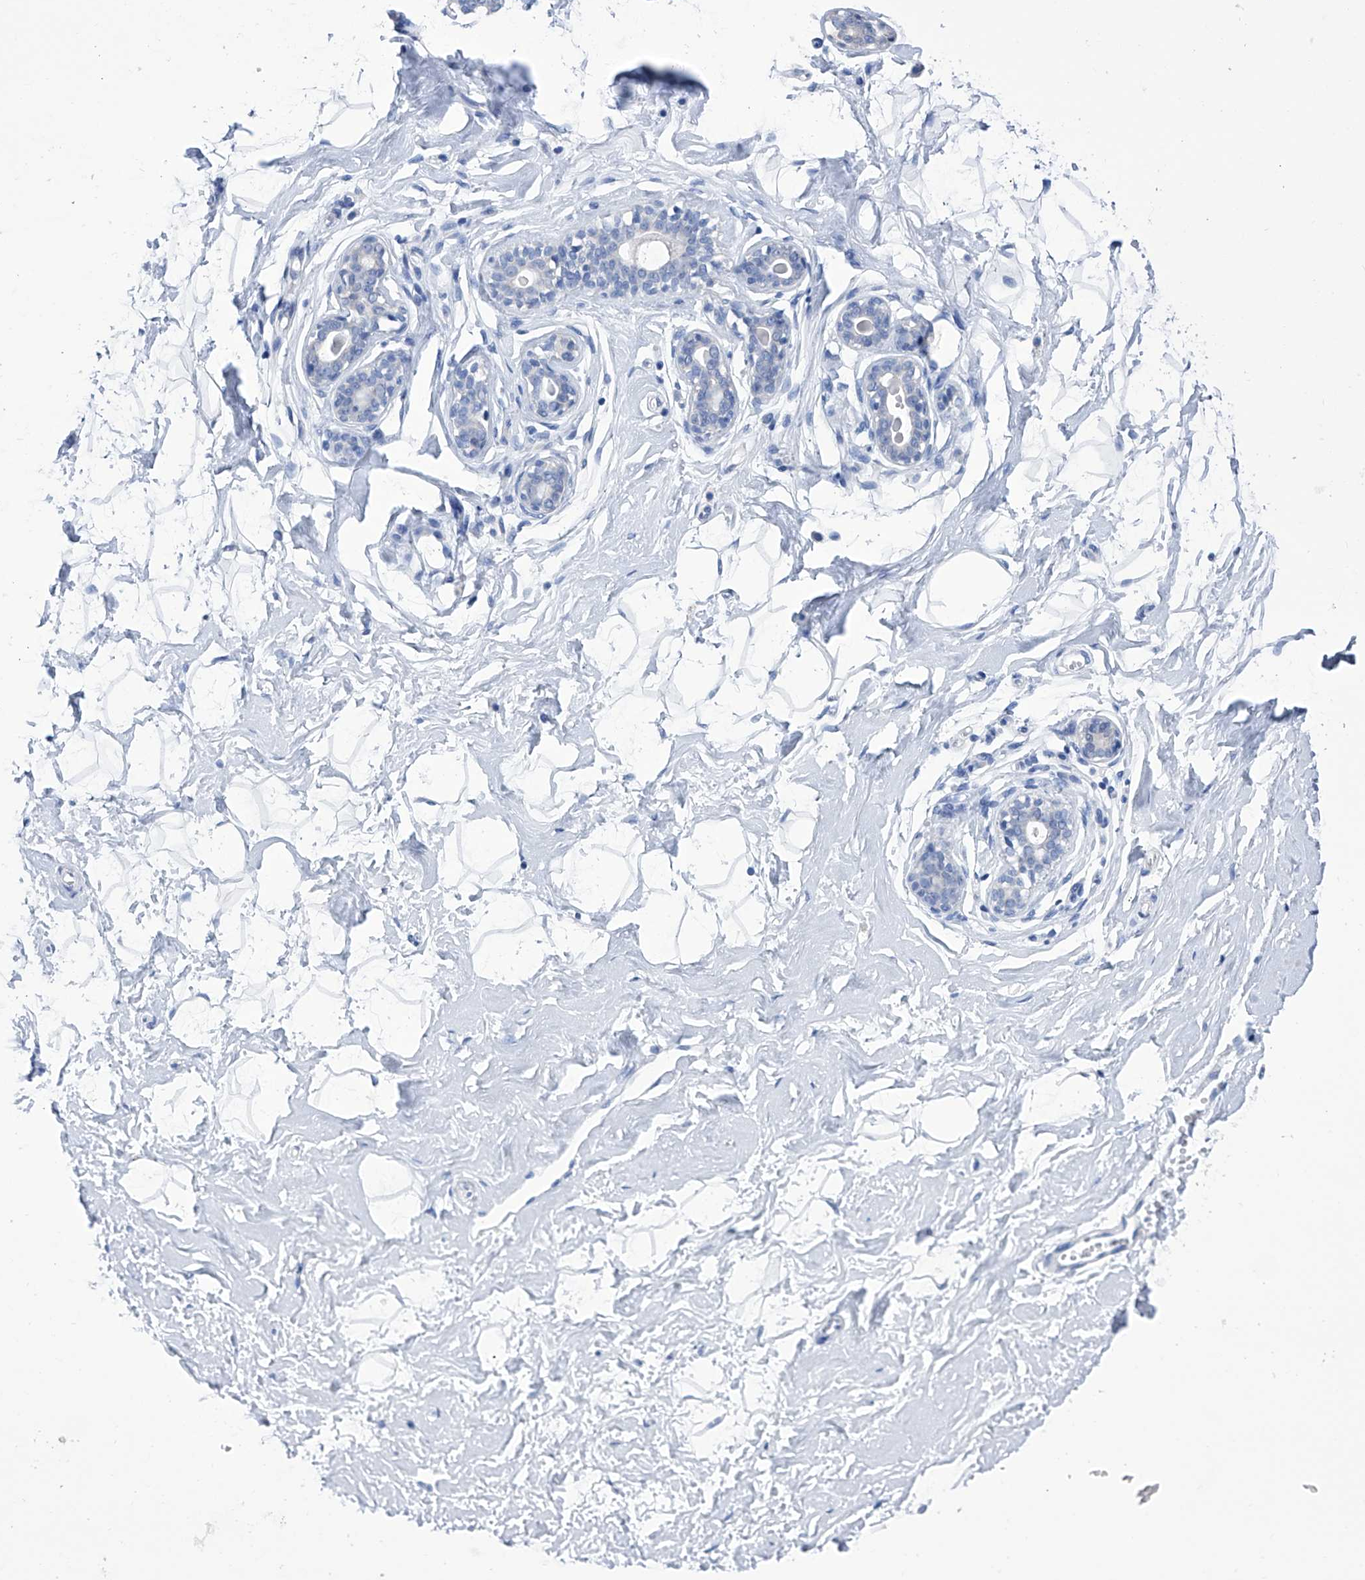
{"staining": {"intensity": "negative", "quantity": "none", "location": "none"}, "tissue": "breast", "cell_type": "Adipocytes", "image_type": "normal", "snomed": [{"axis": "morphology", "description": "Normal tissue, NOS"}, {"axis": "morphology", "description": "Adenoma, NOS"}, {"axis": "topography", "description": "Breast"}], "caption": "IHC histopathology image of unremarkable human breast stained for a protein (brown), which exhibits no positivity in adipocytes. (Brightfield microscopy of DAB immunohistochemistry at high magnification).", "gene": "IMPA2", "patient": {"sex": "female", "age": 23}}